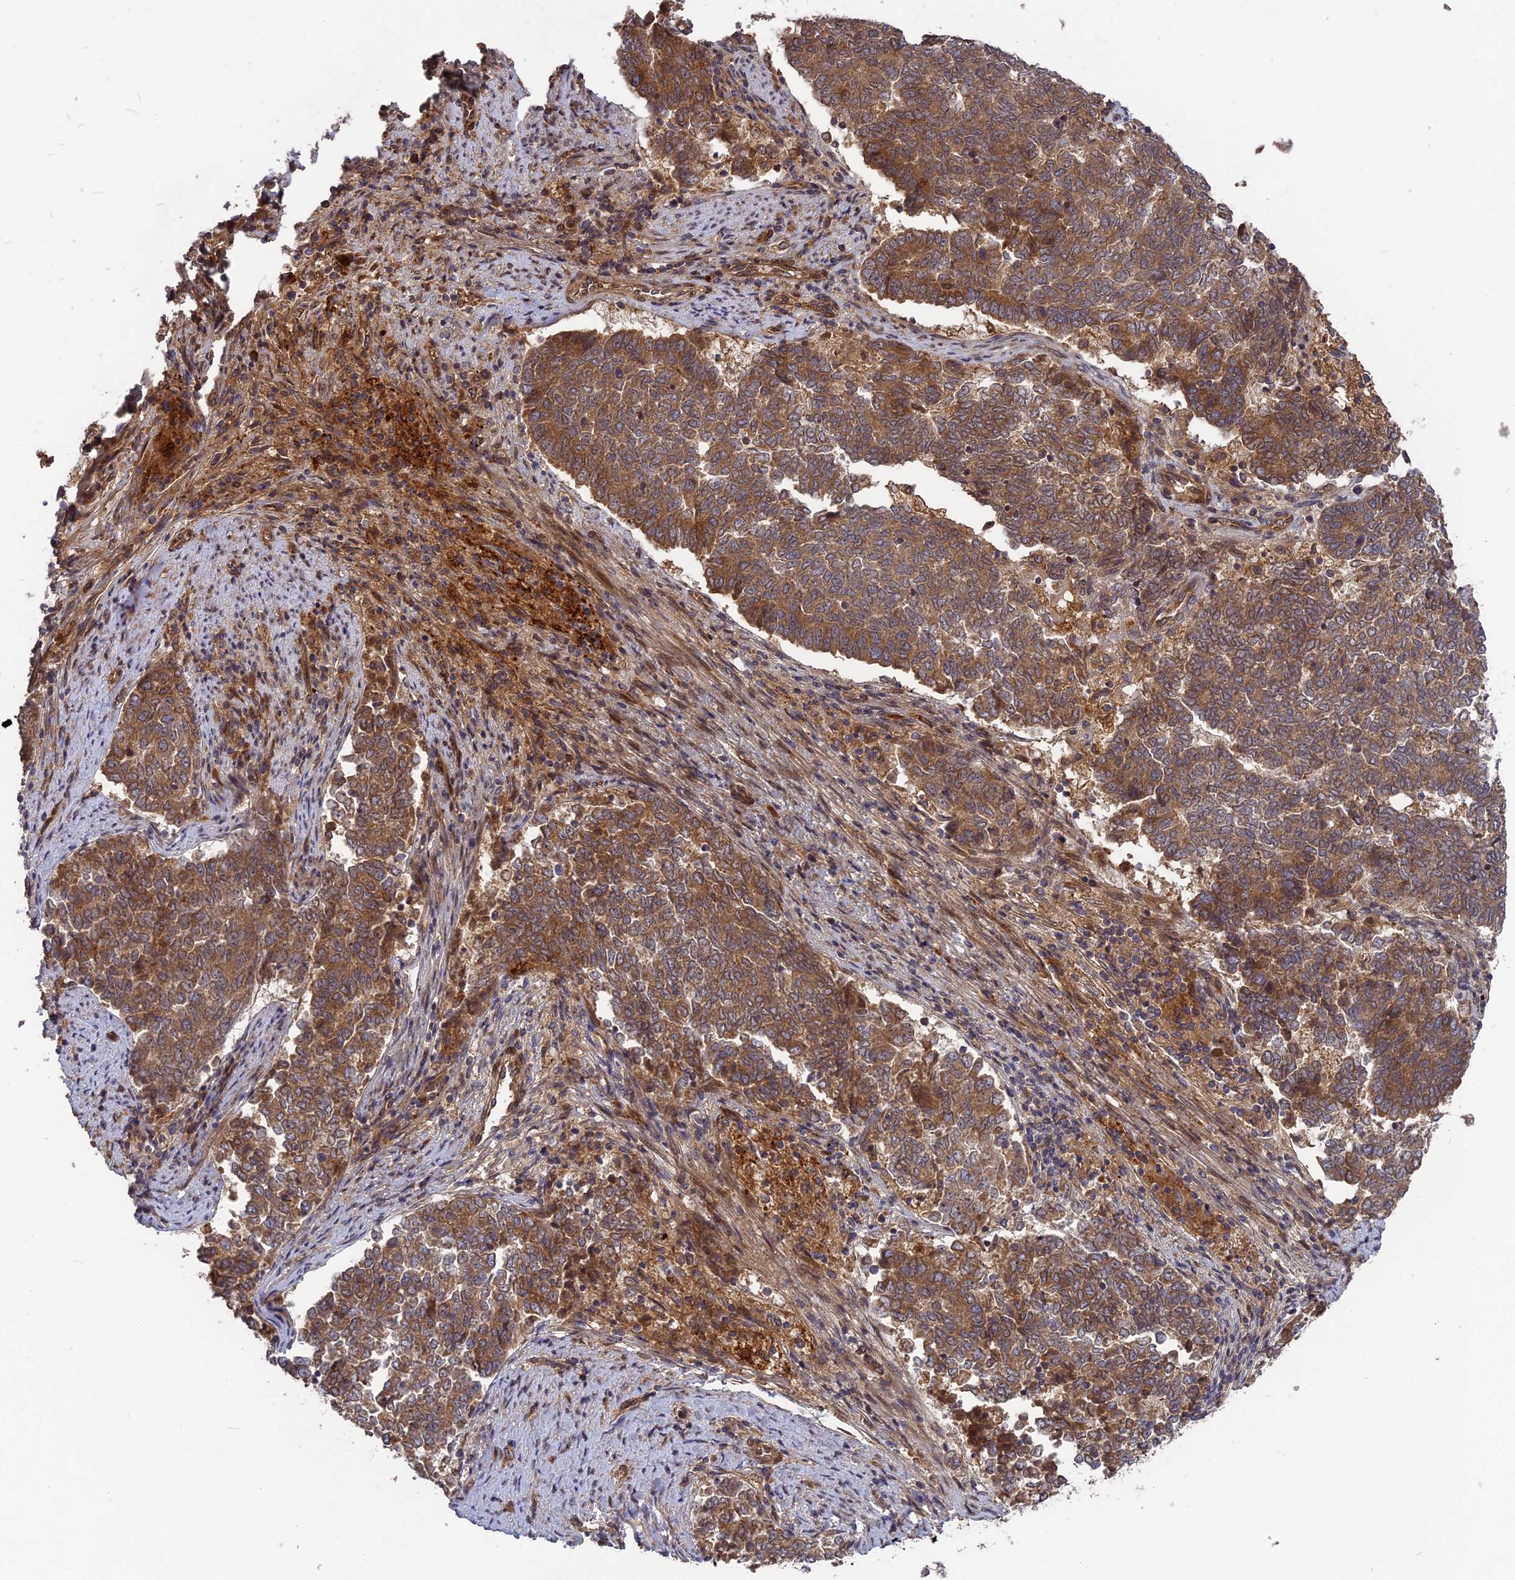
{"staining": {"intensity": "moderate", "quantity": ">75%", "location": "cytoplasmic/membranous"}, "tissue": "endometrial cancer", "cell_type": "Tumor cells", "image_type": "cancer", "snomed": [{"axis": "morphology", "description": "Adenocarcinoma, NOS"}, {"axis": "topography", "description": "Endometrium"}], "caption": "Moderate cytoplasmic/membranous protein staining is identified in approximately >75% of tumor cells in endometrial cancer (adenocarcinoma). (DAB = brown stain, brightfield microscopy at high magnification).", "gene": "TMUB2", "patient": {"sex": "female", "age": 80}}